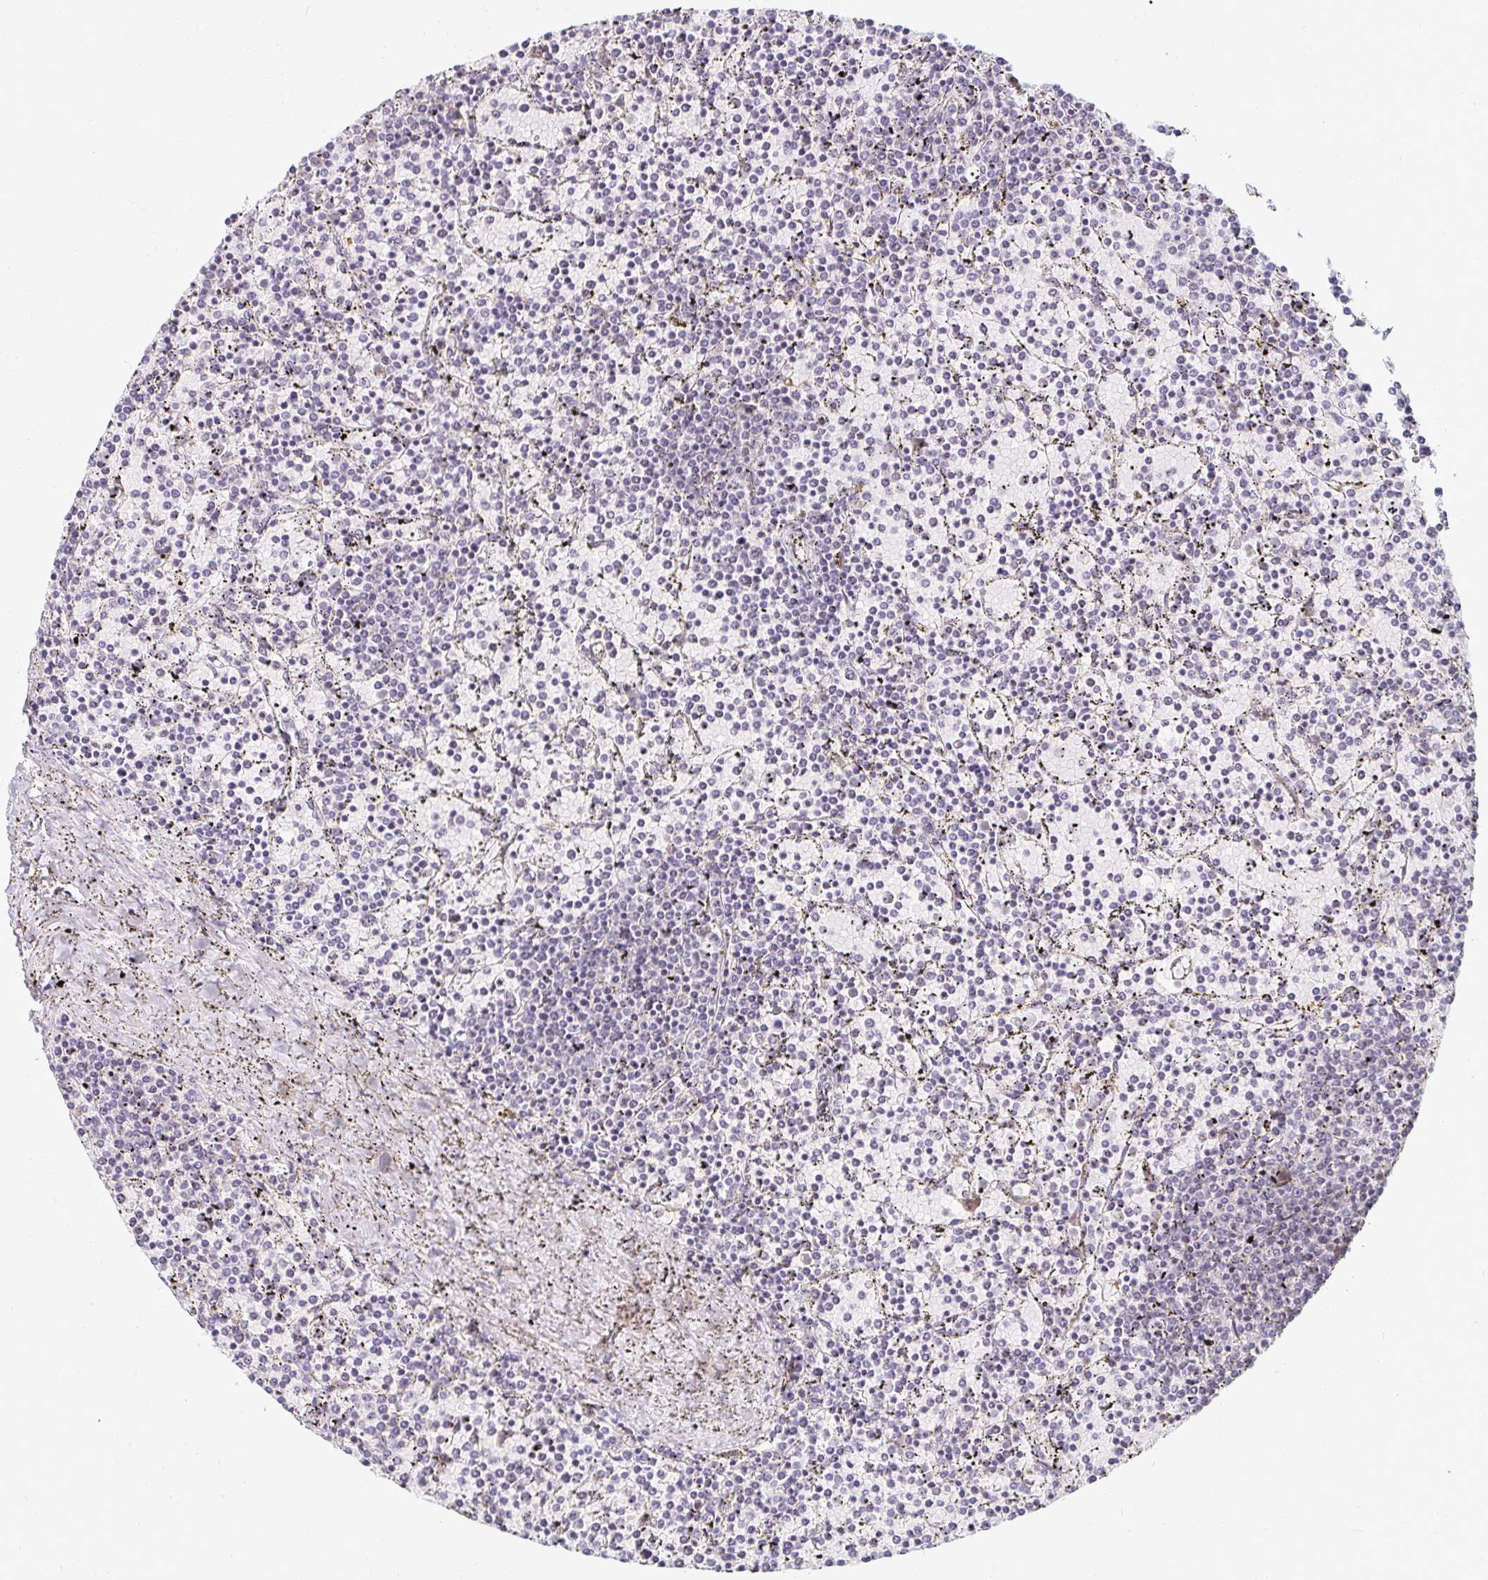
{"staining": {"intensity": "negative", "quantity": "none", "location": "none"}, "tissue": "lymphoma", "cell_type": "Tumor cells", "image_type": "cancer", "snomed": [{"axis": "morphology", "description": "Malignant lymphoma, non-Hodgkin's type, Low grade"}, {"axis": "topography", "description": "Spleen"}], "caption": "Immunohistochemistry (IHC) of lymphoma shows no positivity in tumor cells.", "gene": "DDN", "patient": {"sex": "female", "age": 77}}